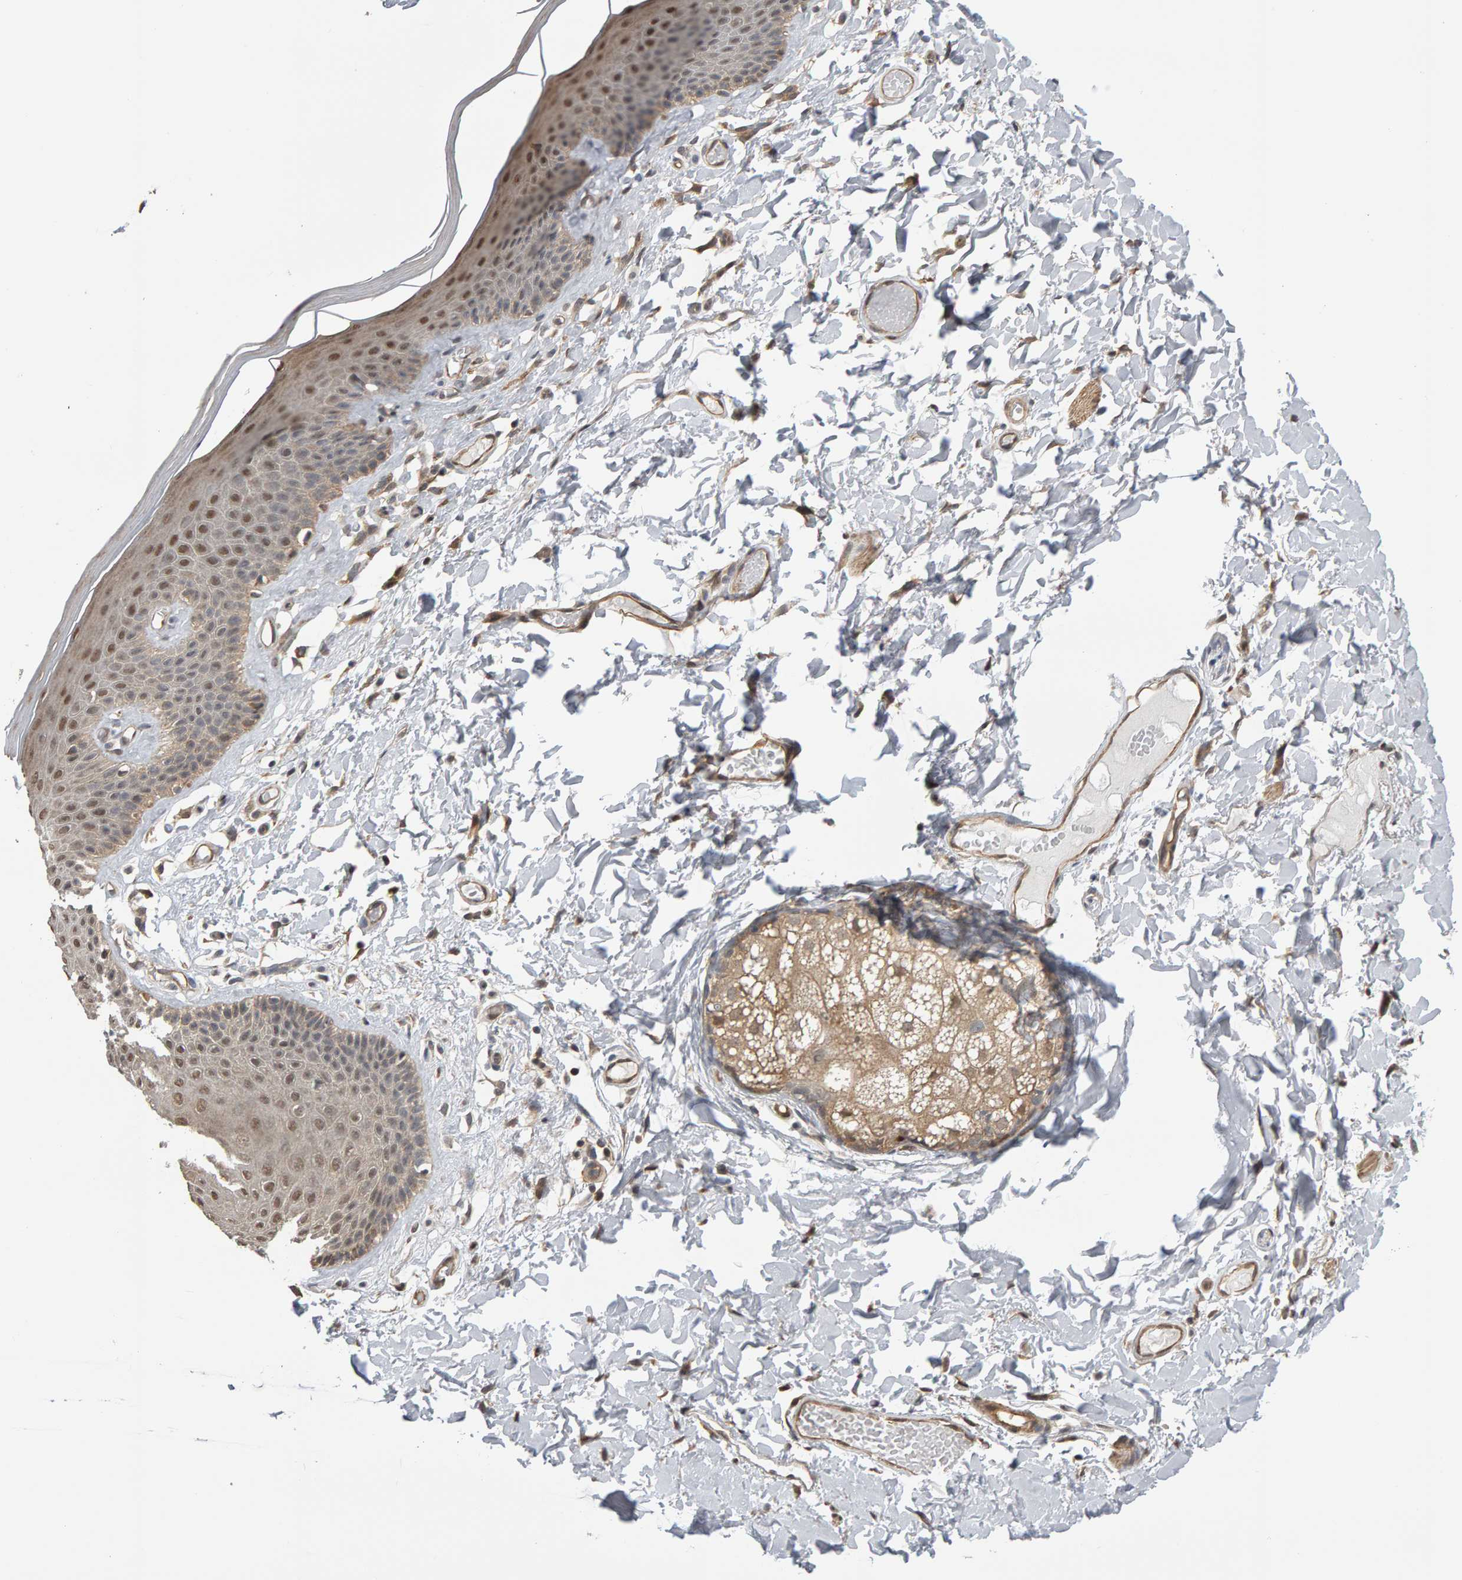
{"staining": {"intensity": "moderate", "quantity": ">75%", "location": "cytoplasmic/membranous,nuclear"}, "tissue": "skin", "cell_type": "Epidermal cells", "image_type": "normal", "snomed": [{"axis": "morphology", "description": "Normal tissue, NOS"}, {"axis": "topography", "description": "Vulva"}], "caption": "This image shows benign skin stained with immunohistochemistry (IHC) to label a protein in brown. The cytoplasmic/membranous,nuclear of epidermal cells show moderate positivity for the protein. Nuclei are counter-stained blue.", "gene": "COASY", "patient": {"sex": "female", "age": 73}}